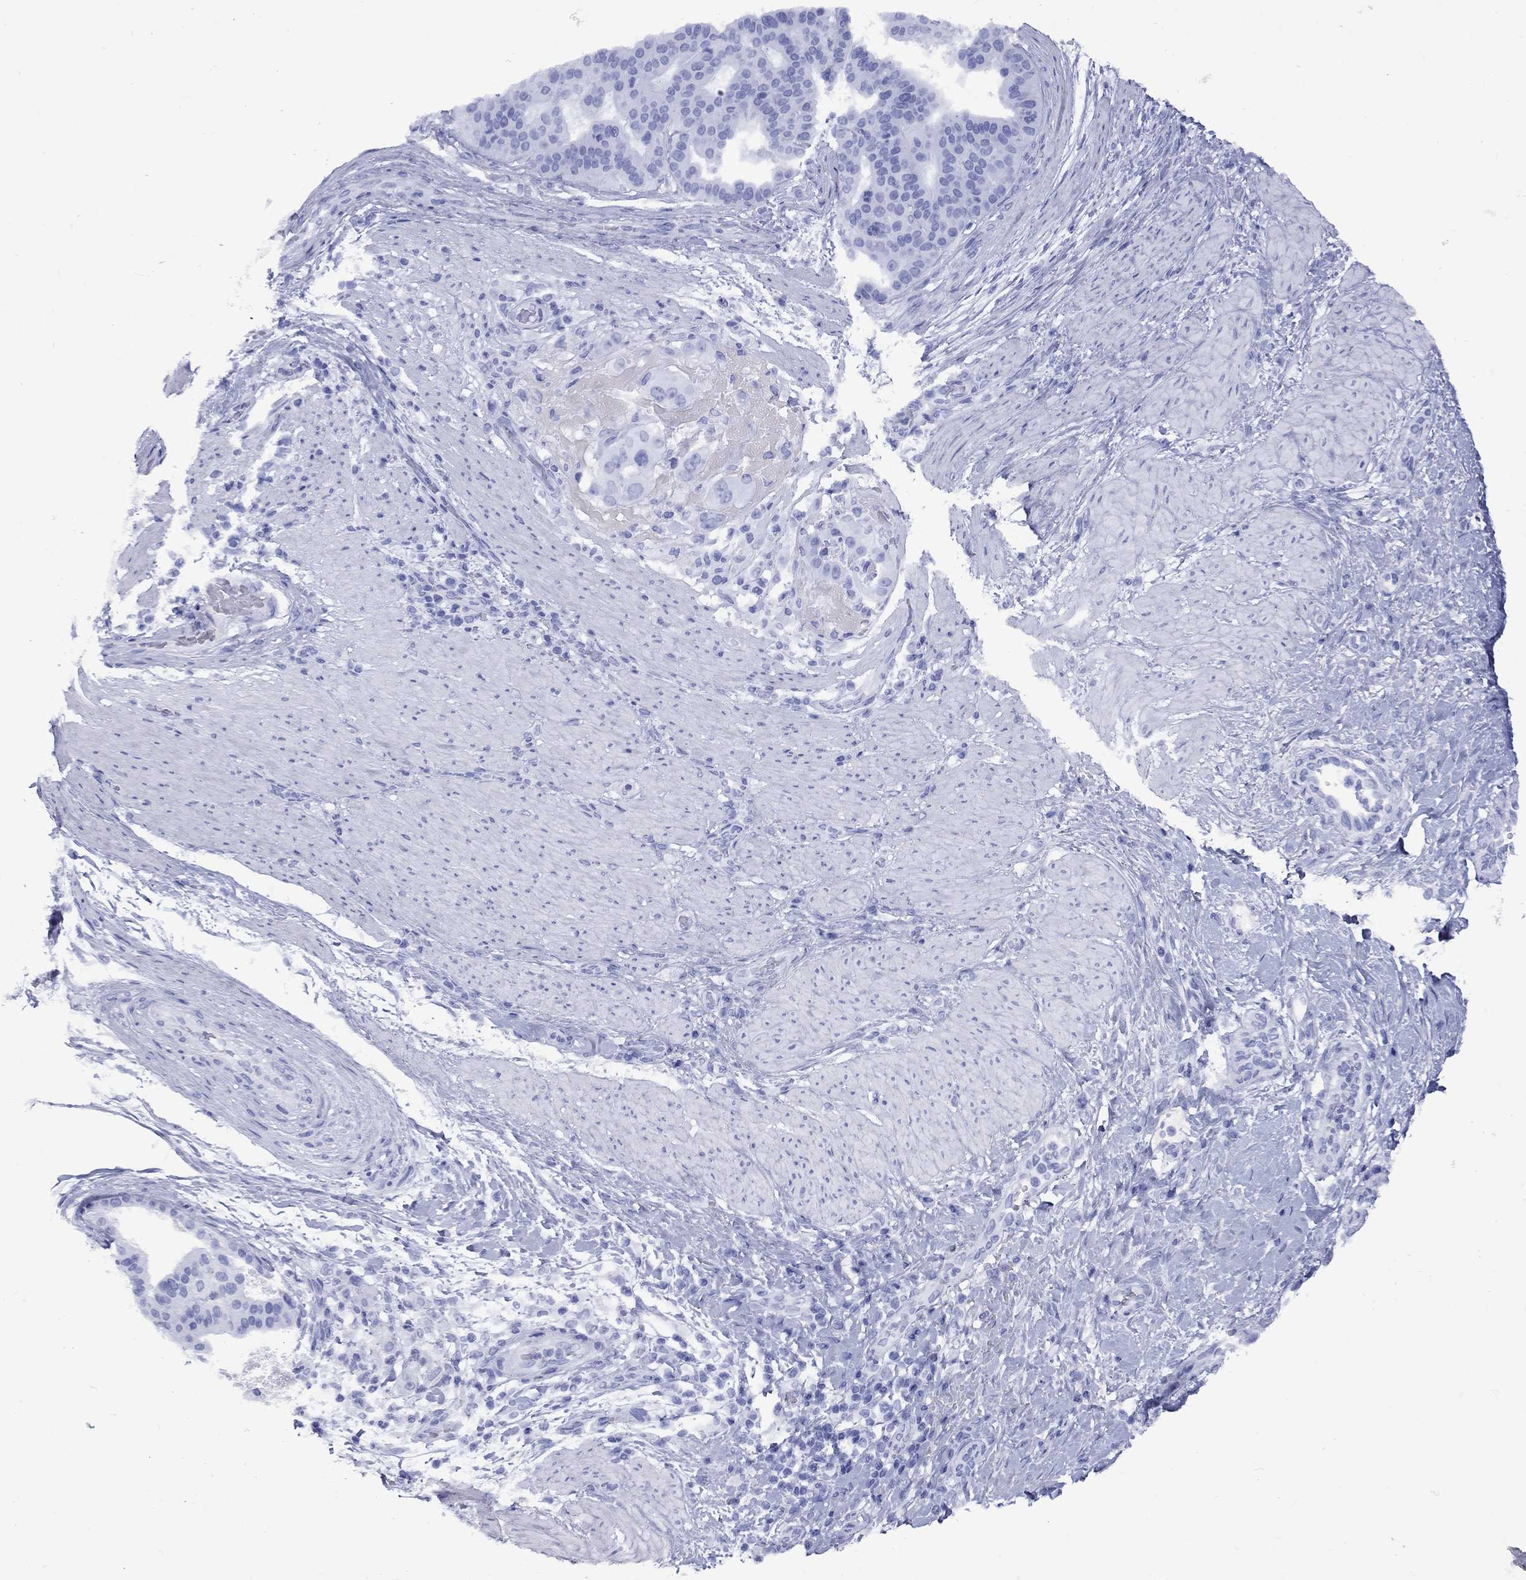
{"staining": {"intensity": "negative", "quantity": "none", "location": "none"}, "tissue": "stomach cancer", "cell_type": "Tumor cells", "image_type": "cancer", "snomed": [{"axis": "morphology", "description": "Adenocarcinoma, NOS"}, {"axis": "topography", "description": "Stomach"}], "caption": "DAB immunohistochemical staining of stomach cancer demonstrates no significant positivity in tumor cells.", "gene": "APOA2", "patient": {"sex": "male", "age": 48}}